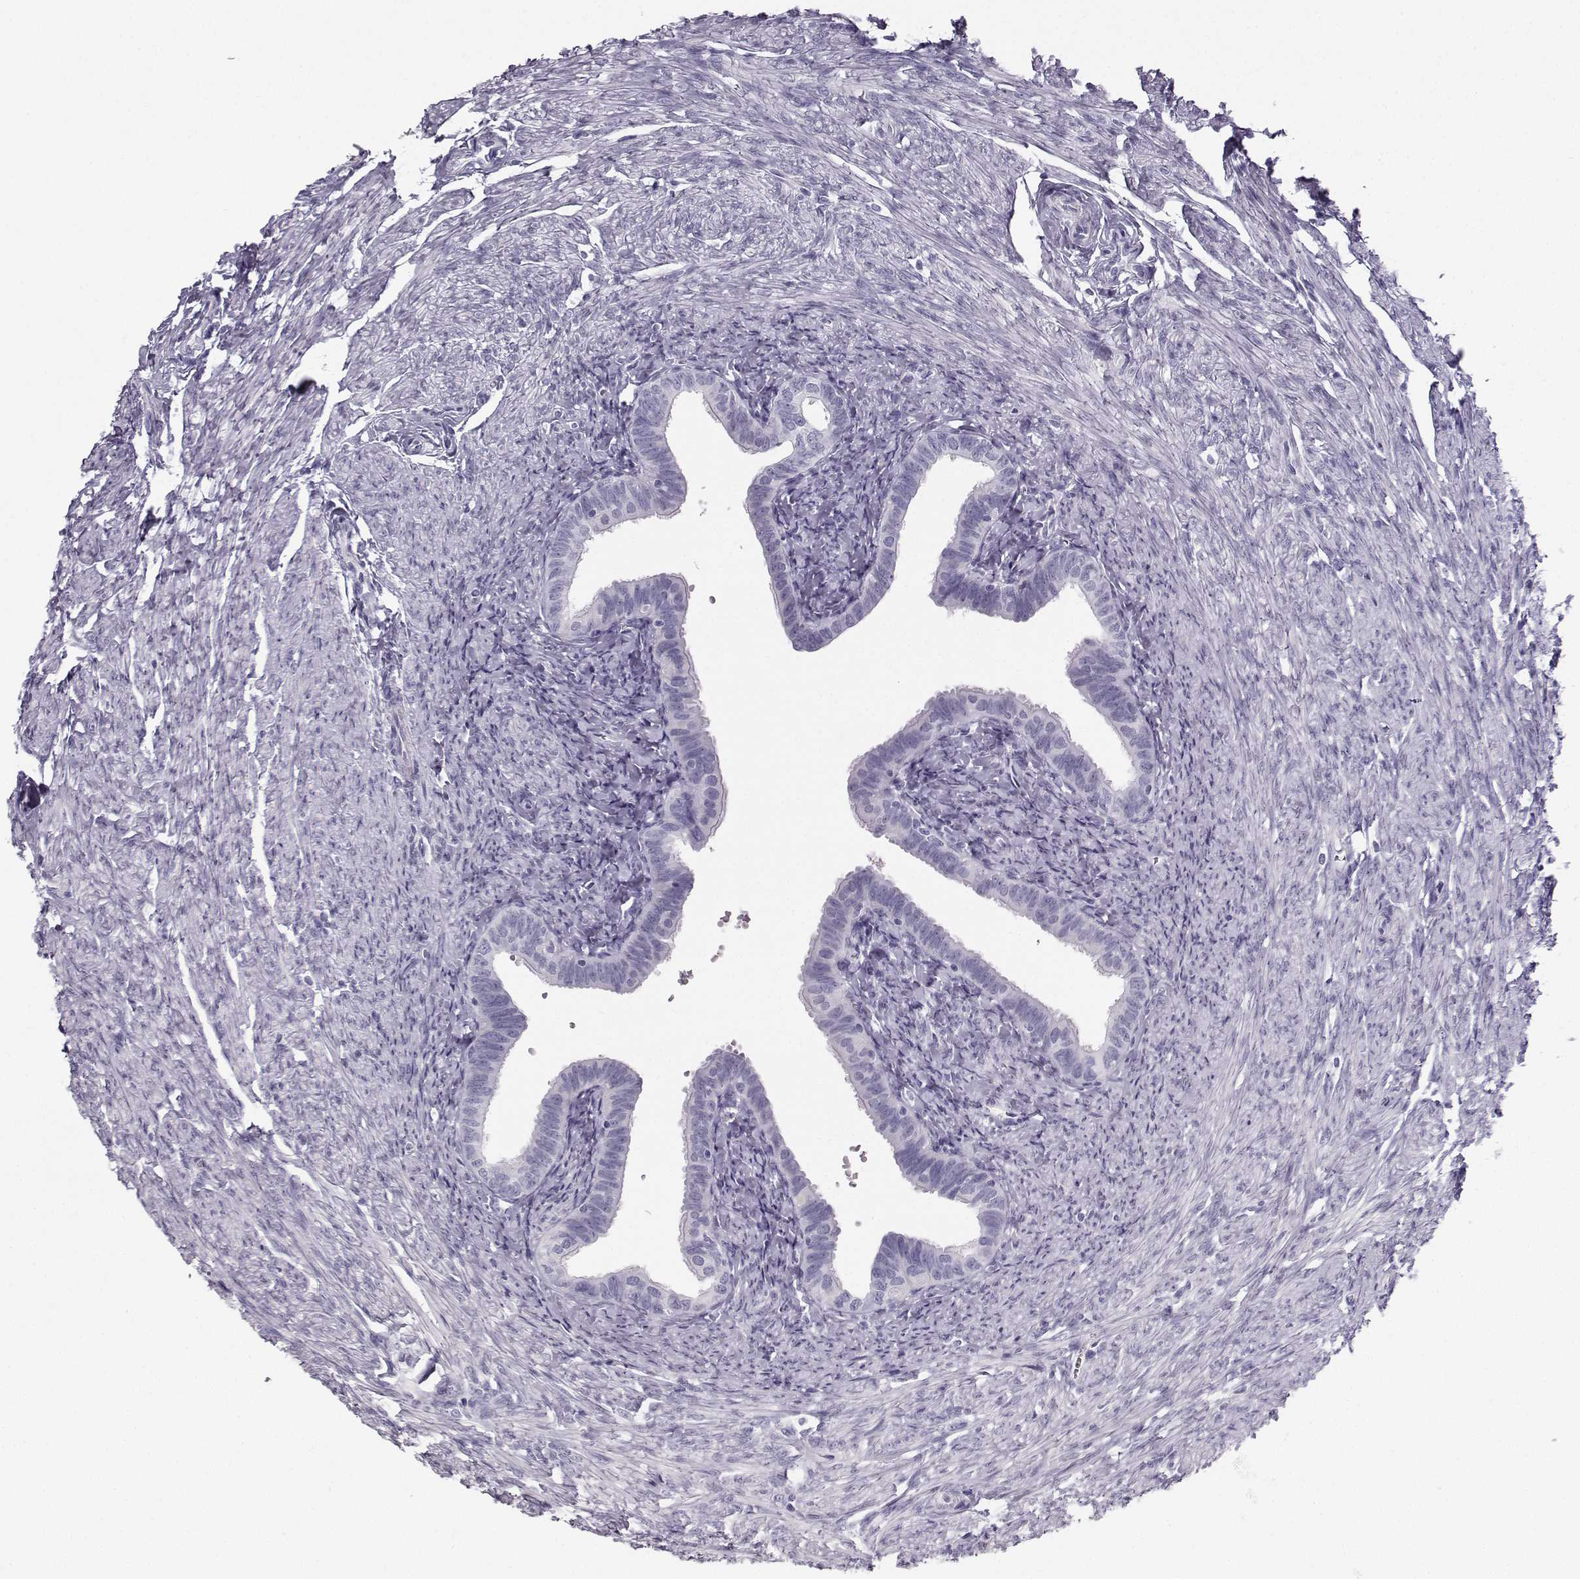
{"staining": {"intensity": "negative", "quantity": "none", "location": "none"}, "tissue": "fallopian tube", "cell_type": "Glandular cells", "image_type": "normal", "snomed": [{"axis": "morphology", "description": "Normal tissue, NOS"}, {"axis": "topography", "description": "Fallopian tube"}, {"axis": "topography", "description": "Ovary"}], "caption": "Immunohistochemistry (IHC) of benign human fallopian tube displays no staining in glandular cells. The staining is performed using DAB (3,3'-diaminobenzidine) brown chromogen with nuclei counter-stained in using hematoxylin.", "gene": "CASR", "patient": {"sex": "female", "age": 57}}